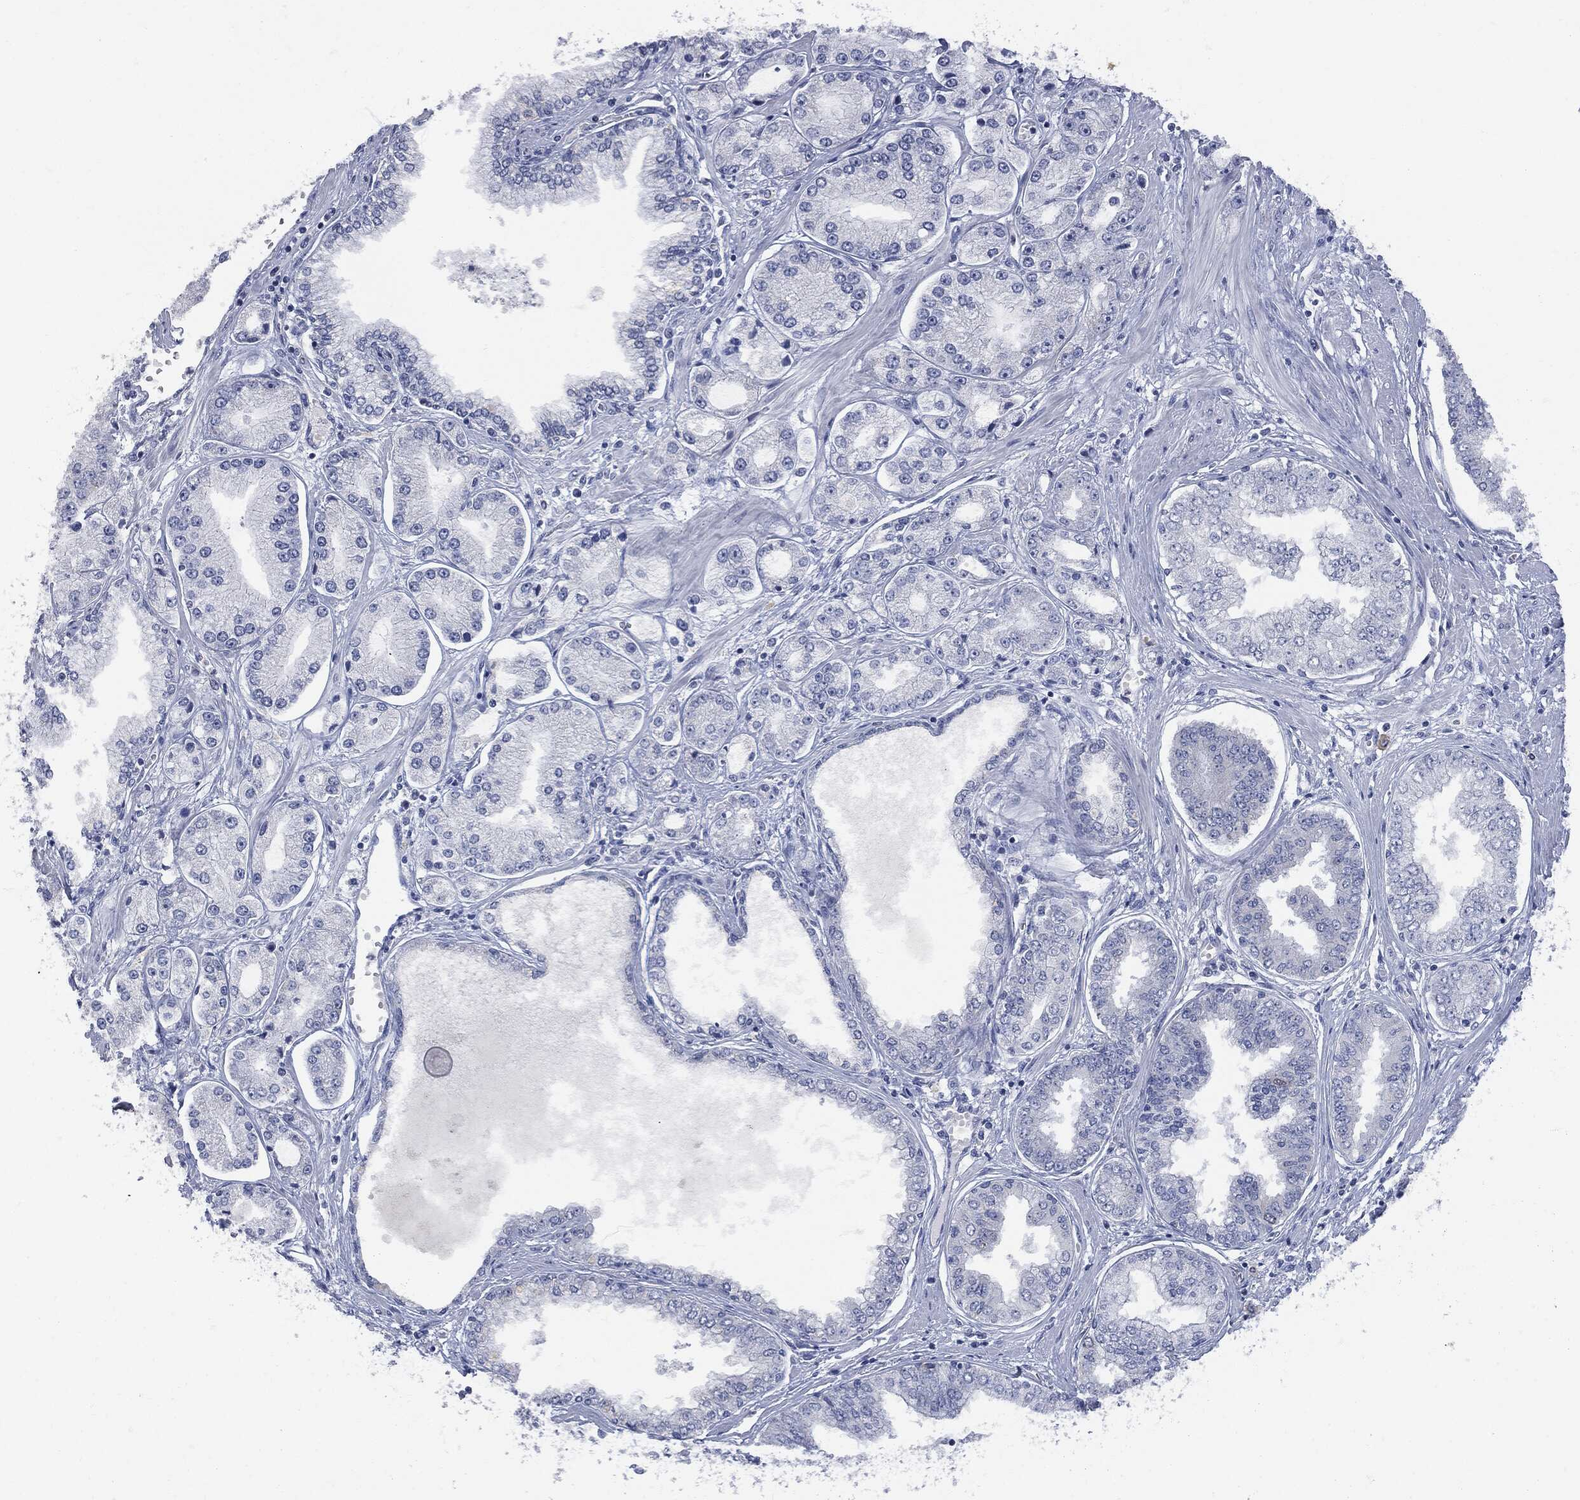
{"staining": {"intensity": "negative", "quantity": "none", "location": "none"}, "tissue": "prostate cancer", "cell_type": "Tumor cells", "image_type": "cancer", "snomed": [{"axis": "morphology", "description": "Adenocarcinoma, Low grade"}, {"axis": "topography", "description": "Prostate"}], "caption": "High magnification brightfield microscopy of prostate cancer stained with DAB (brown) and counterstained with hematoxylin (blue): tumor cells show no significant staining. The staining is performed using DAB brown chromogen with nuclei counter-stained in using hematoxylin.", "gene": "UBE2C", "patient": {"sex": "male", "age": 72}}